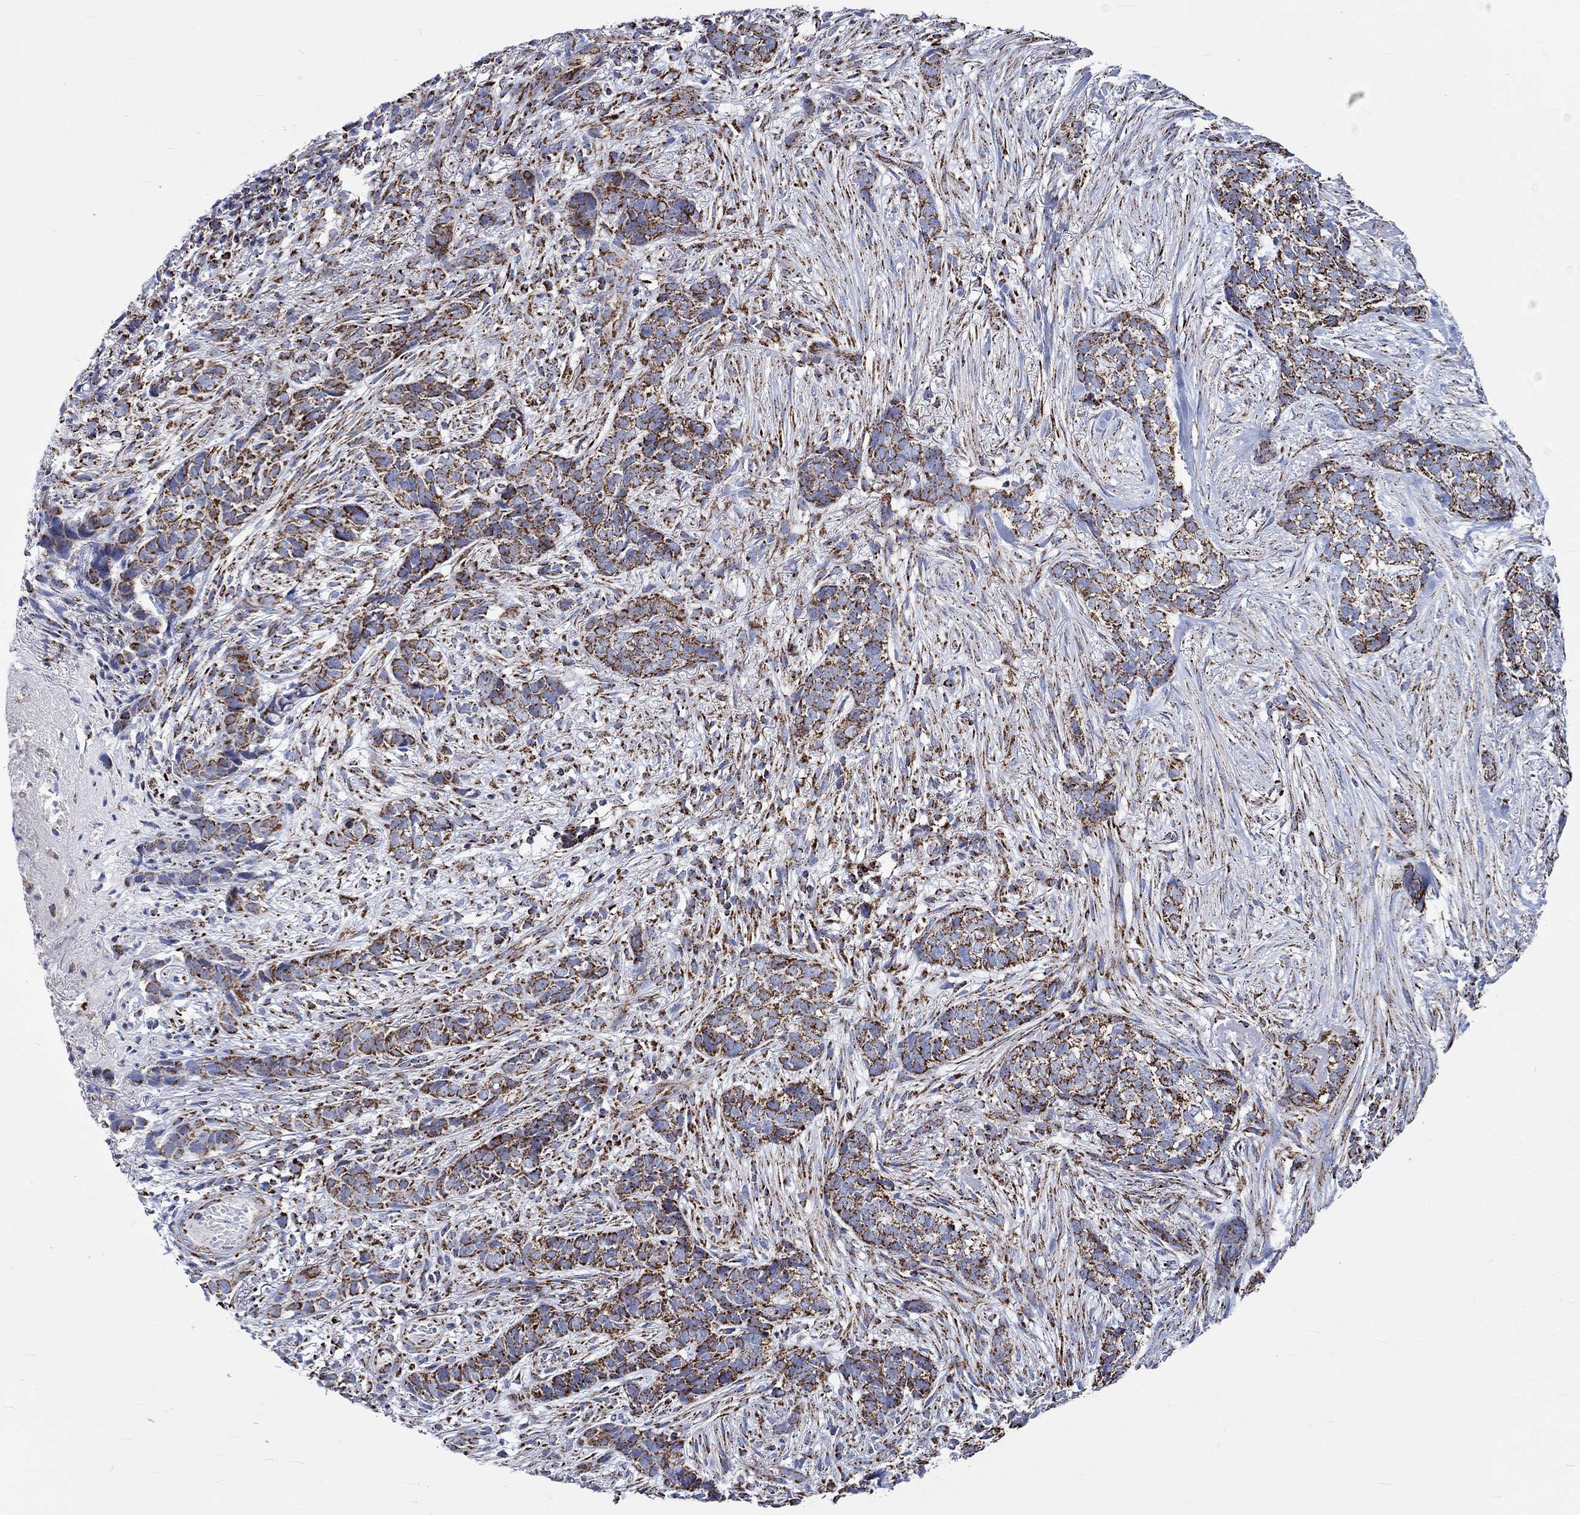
{"staining": {"intensity": "strong", "quantity": "25%-75%", "location": "cytoplasmic/membranous"}, "tissue": "skin cancer", "cell_type": "Tumor cells", "image_type": "cancer", "snomed": [{"axis": "morphology", "description": "Basal cell carcinoma"}, {"axis": "topography", "description": "Skin"}], "caption": "A brown stain shows strong cytoplasmic/membranous positivity of a protein in skin basal cell carcinoma tumor cells.", "gene": "RCE1", "patient": {"sex": "female", "age": 69}}